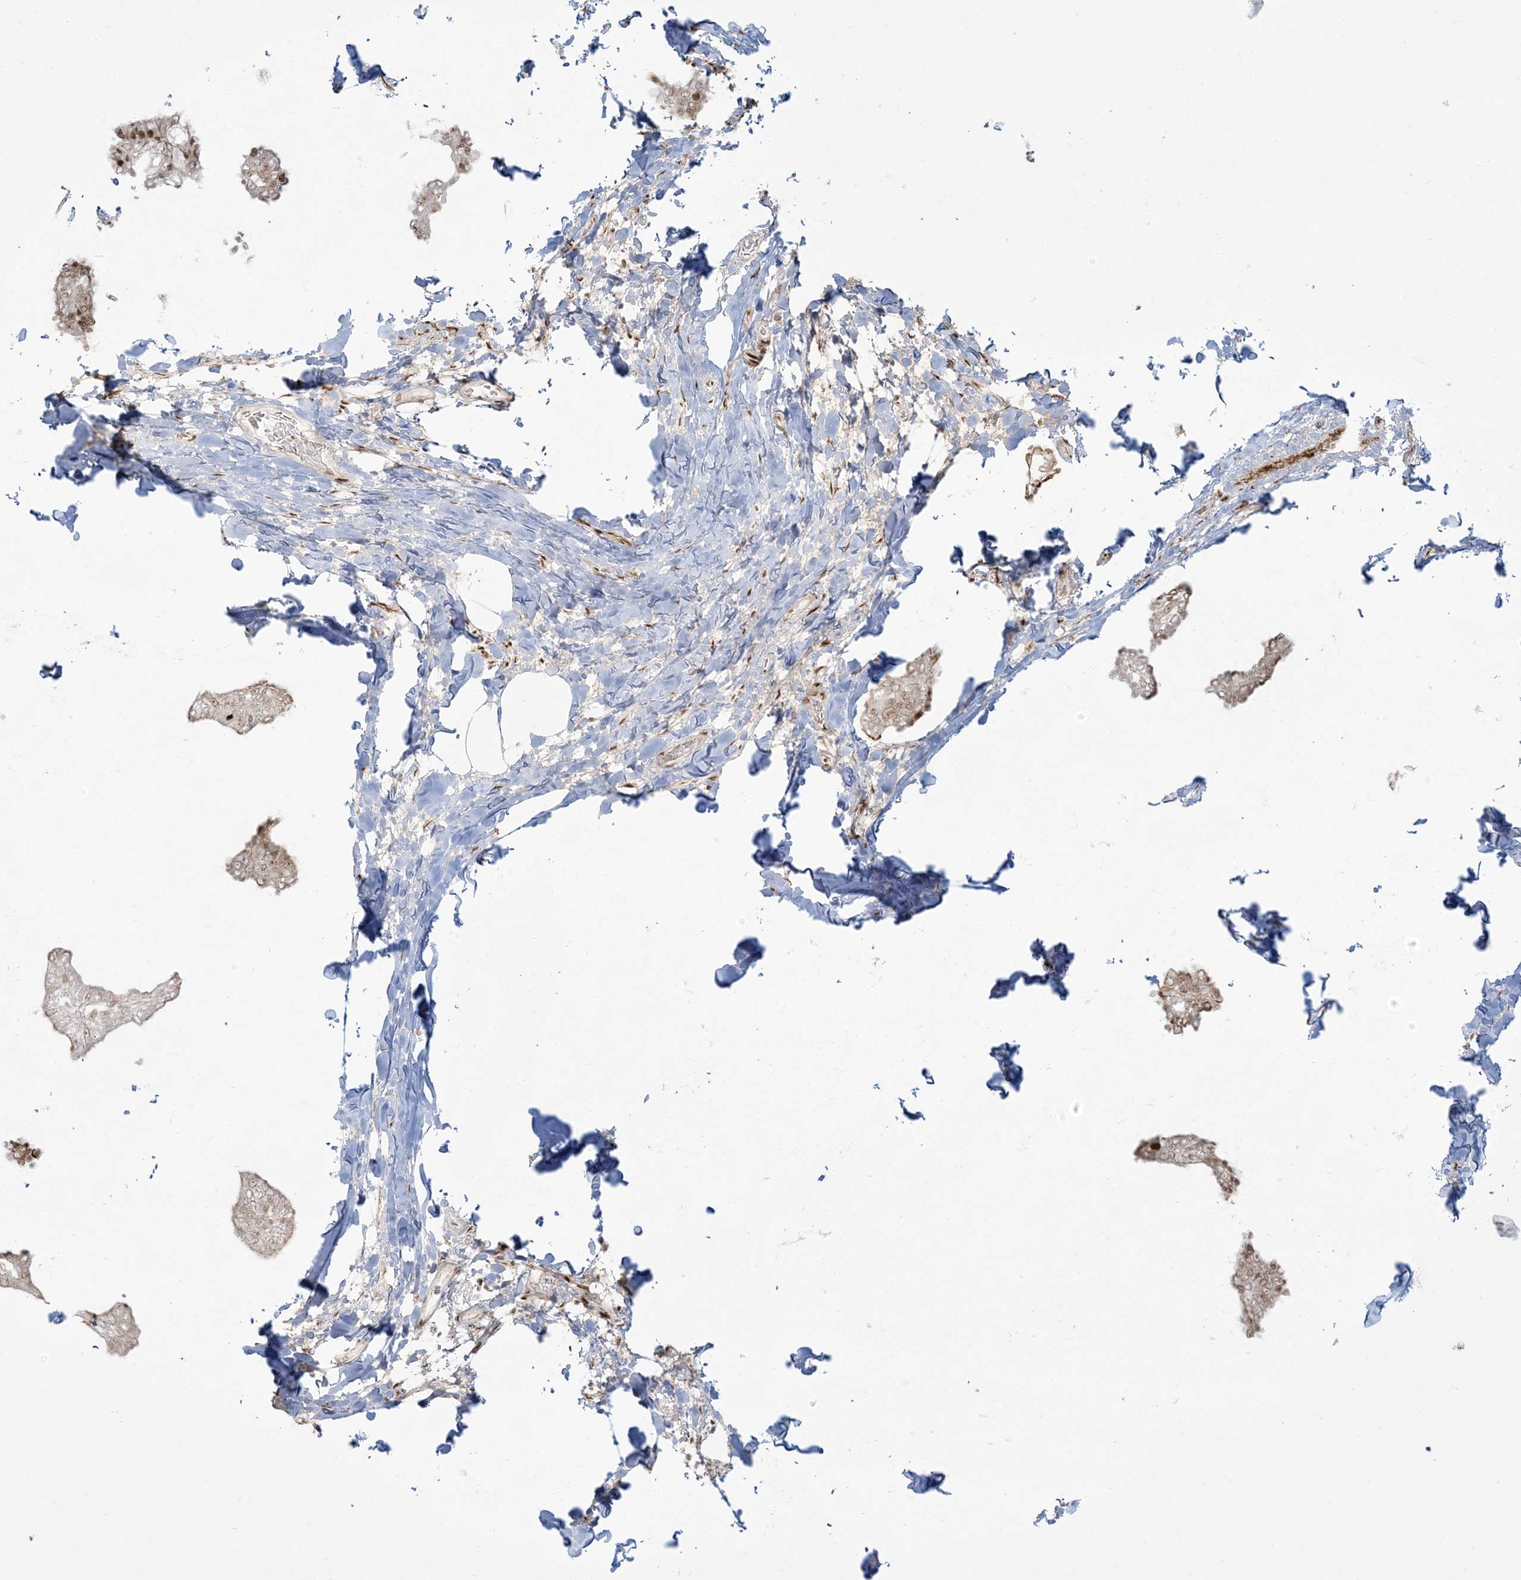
{"staining": {"intensity": "moderate", "quantity": "25%-75%", "location": "nuclear"}, "tissue": "breast cancer", "cell_type": "Tumor cells", "image_type": "cancer", "snomed": [{"axis": "morphology", "description": "Duct carcinoma"}, {"axis": "topography", "description": "Breast"}], "caption": "About 25%-75% of tumor cells in breast cancer (intraductal carcinoma) show moderate nuclear protein positivity as visualized by brown immunohistochemical staining.", "gene": "RBM10", "patient": {"sex": "female", "age": 93}}